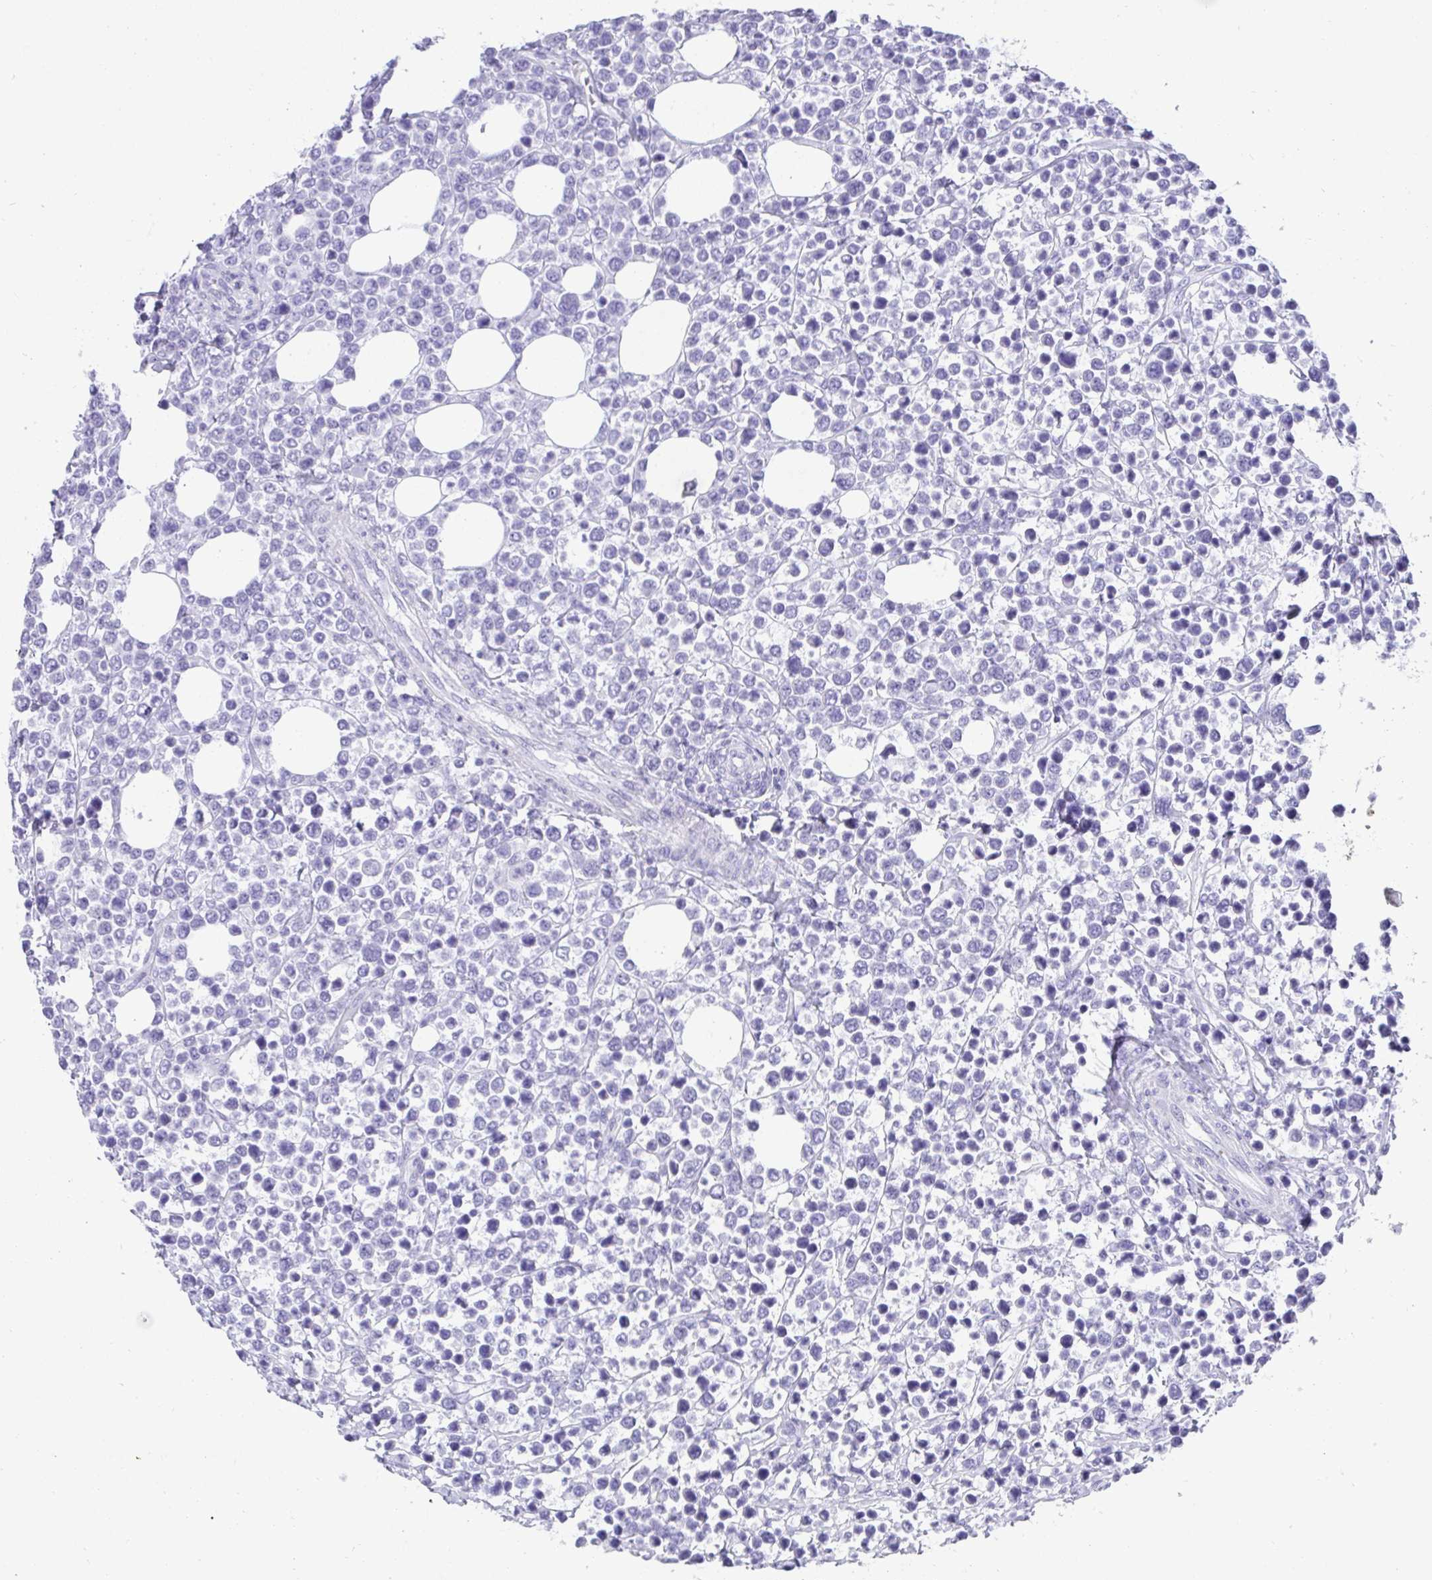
{"staining": {"intensity": "negative", "quantity": "none", "location": "none"}, "tissue": "lymphoma", "cell_type": "Tumor cells", "image_type": "cancer", "snomed": [{"axis": "morphology", "description": "Malignant lymphoma, non-Hodgkin's type, High grade"}, {"axis": "topography", "description": "Soft tissue"}], "caption": "The micrograph demonstrates no significant positivity in tumor cells of malignant lymphoma, non-Hodgkin's type (high-grade). (Brightfield microscopy of DAB (3,3'-diaminobenzidine) immunohistochemistry (IHC) at high magnification).", "gene": "RNF183", "patient": {"sex": "female", "age": 56}}